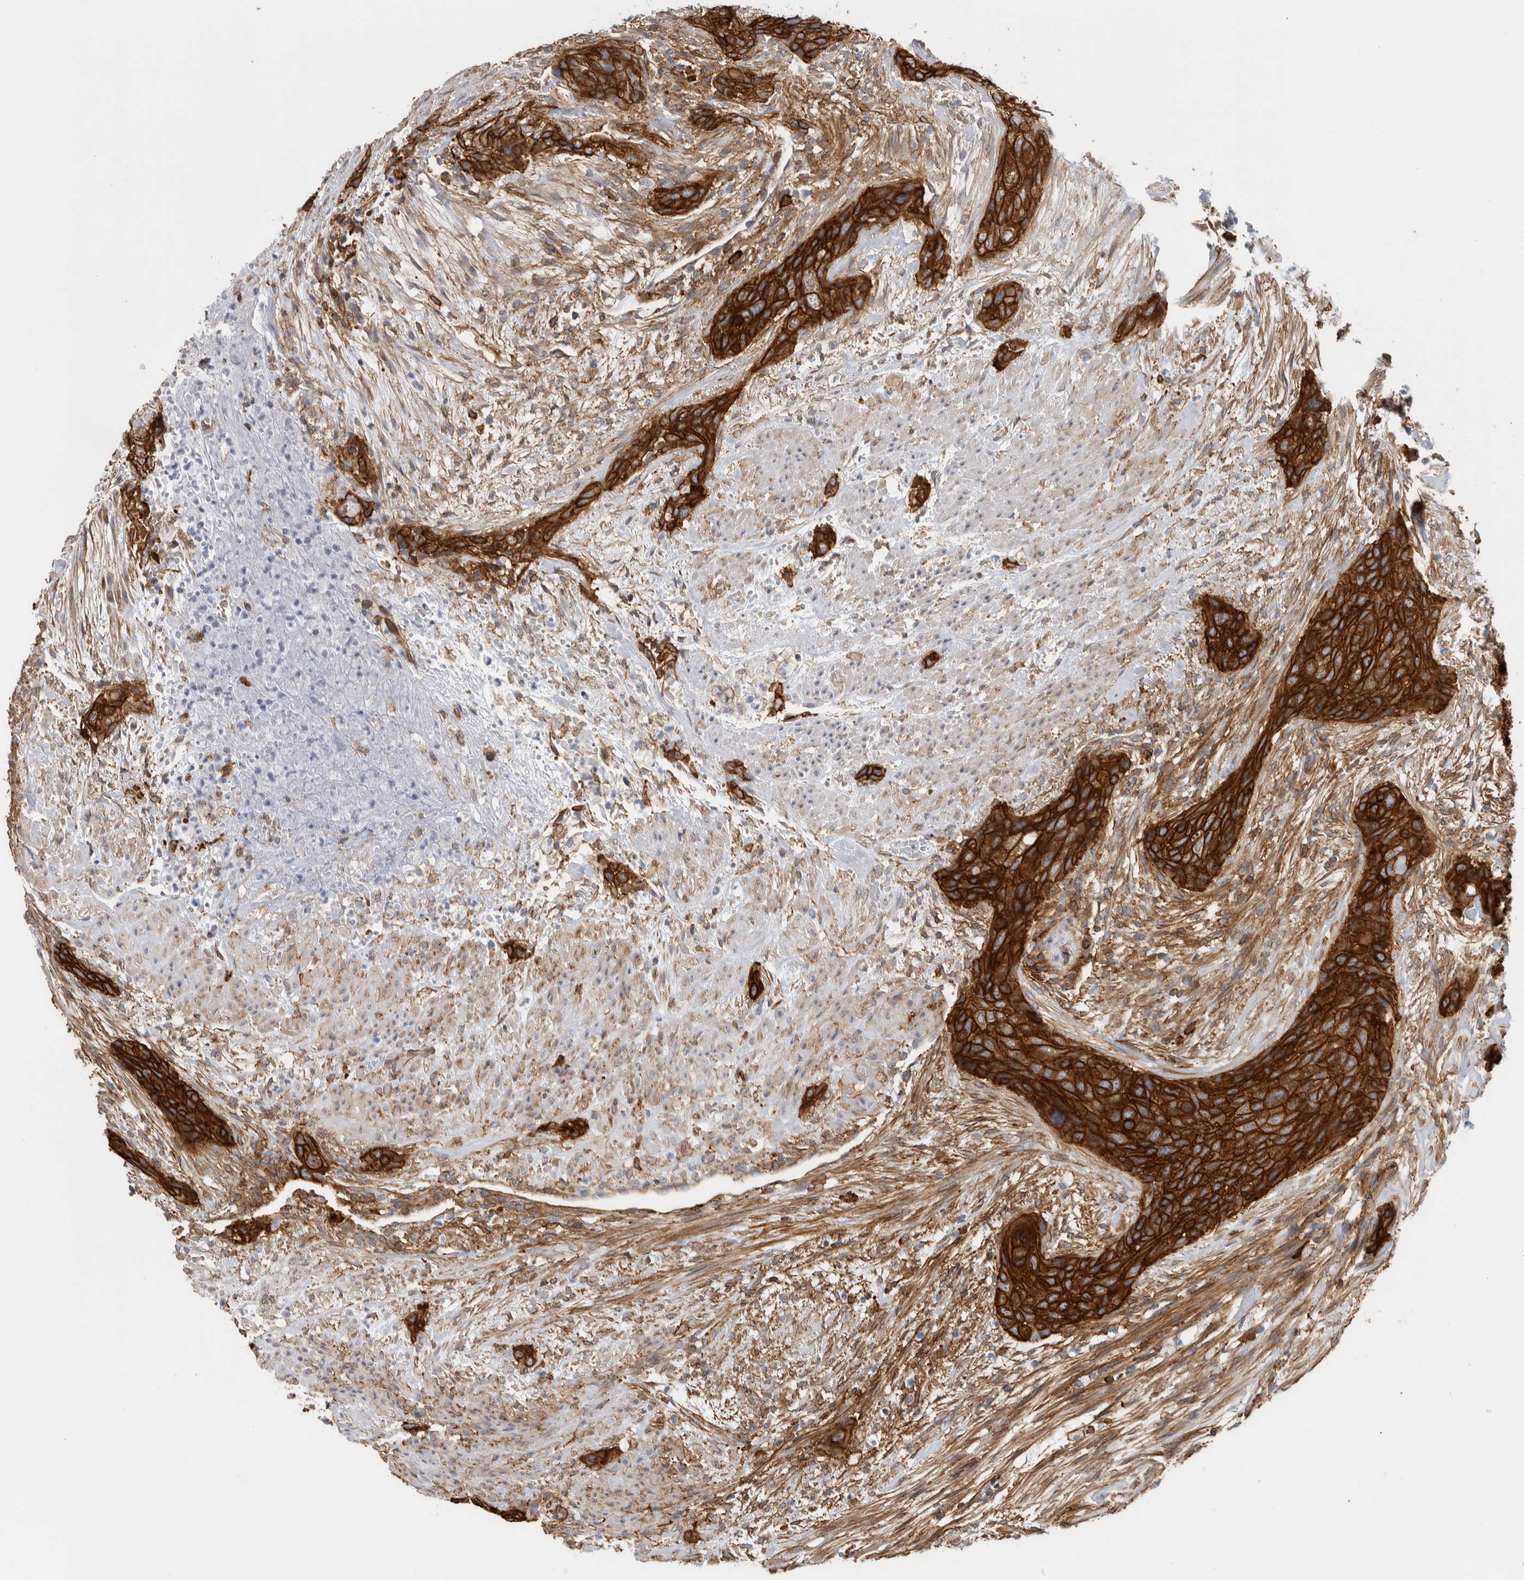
{"staining": {"intensity": "strong", "quantity": ">75%", "location": "cytoplasmic/membranous"}, "tissue": "urothelial cancer", "cell_type": "Tumor cells", "image_type": "cancer", "snomed": [{"axis": "morphology", "description": "Urothelial carcinoma, High grade"}, {"axis": "topography", "description": "Urinary bladder"}], "caption": "DAB (3,3'-diaminobenzidine) immunohistochemical staining of urothelial cancer shows strong cytoplasmic/membranous protein staining in approximately >75% of tumor cells.", "gene": "AHNAK", "patient": {"sex": "male", "age": 35}}